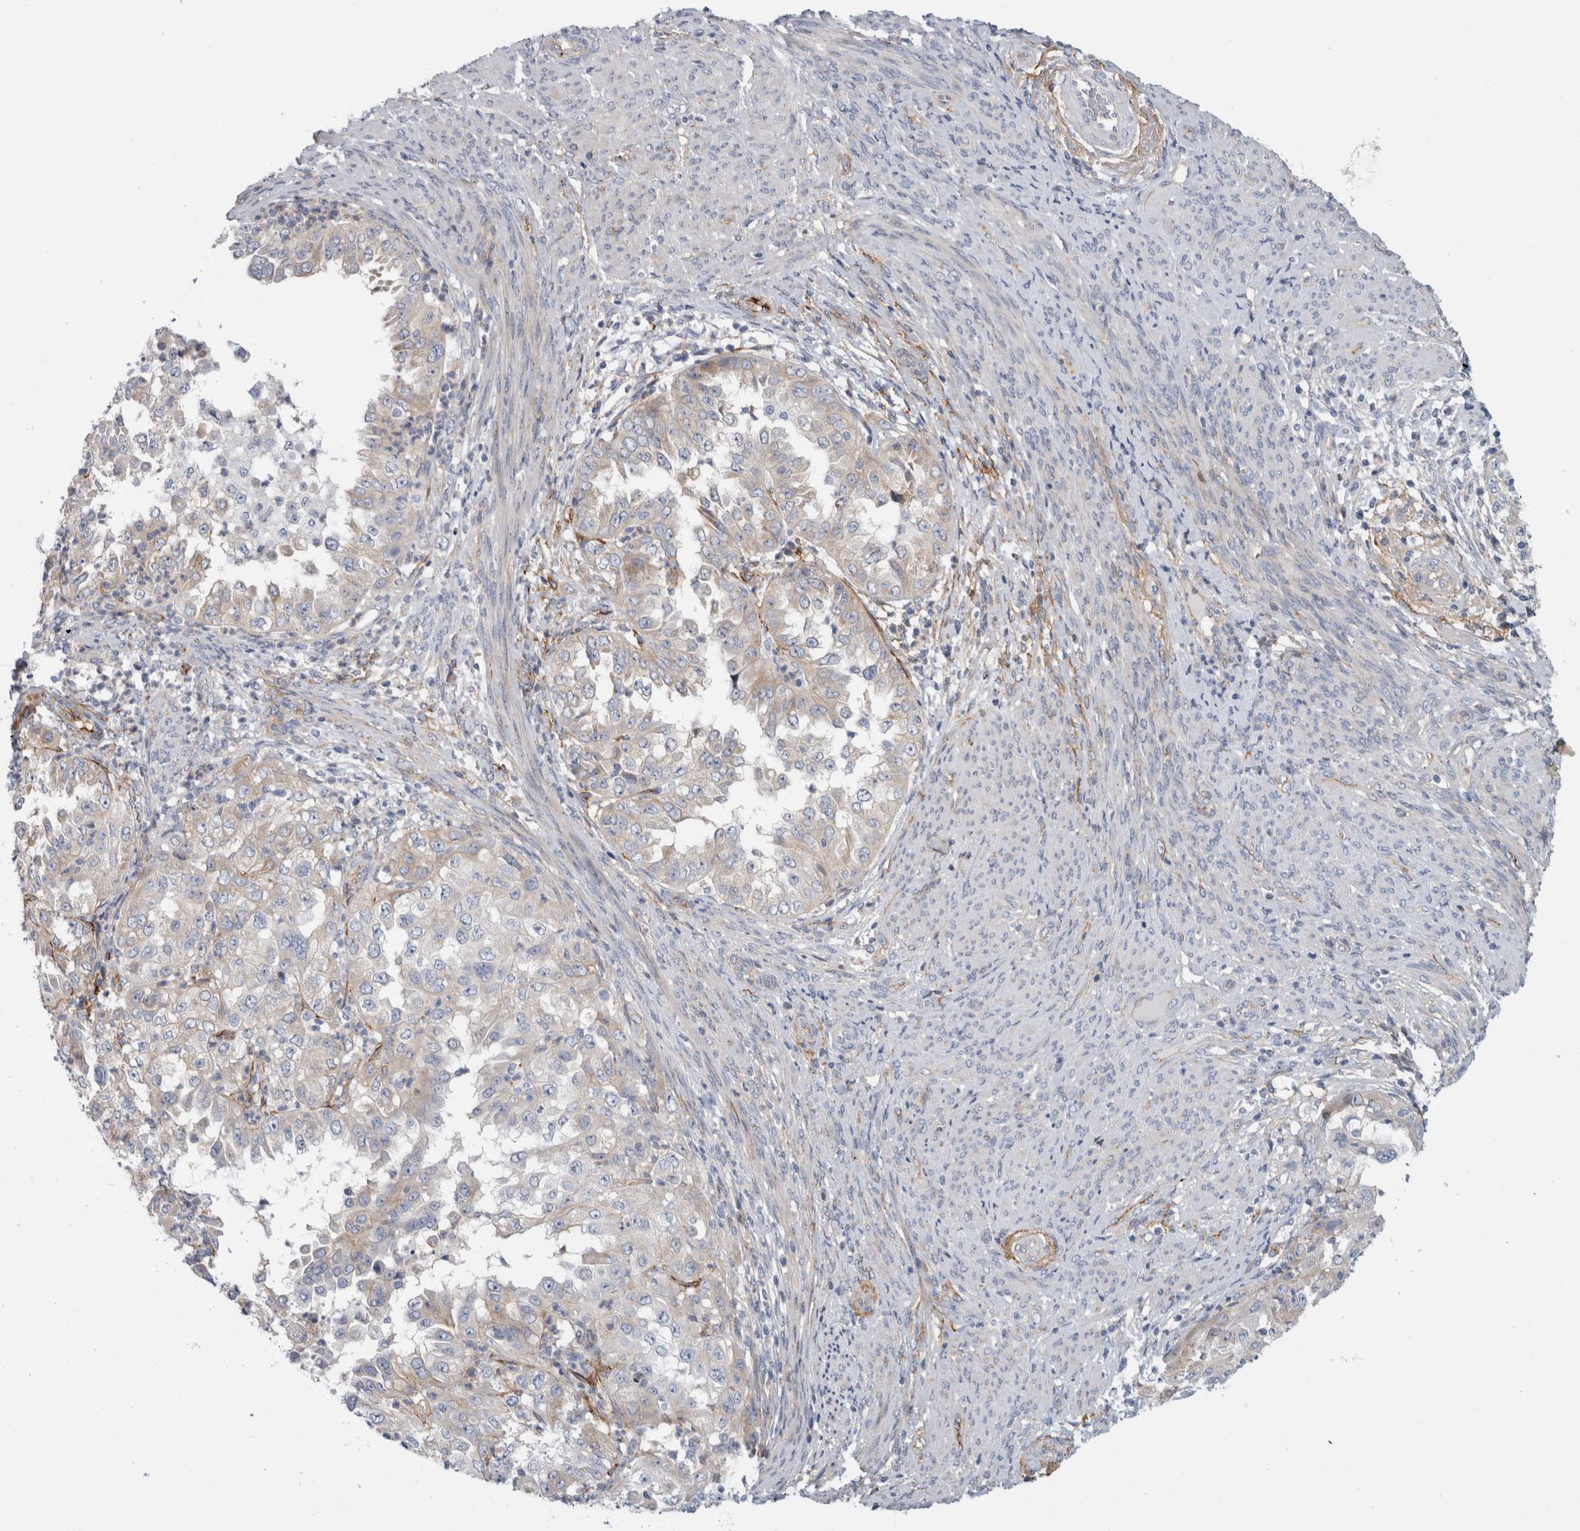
{"staining": {"intensity": "negative", "quantity": "none", "location": "none"}, "tissue": "endometrial cancer", "cell_type": "Tumor cells", "image_type": "cancer", "snomed": [{"axis": "morphology", "description": "Adenocarcinoma, NOS"}, {"axis": "topography", "description": "Endometrium"}], "caption": "DAB (3,3'-diaminobenzidine) immunohistochemical staining of human endometrial adenocarcinoma demonstrates no significant positivity in tumor cells.", "gene": "CD55", "patient": {"sex": "female", "age": 85}}